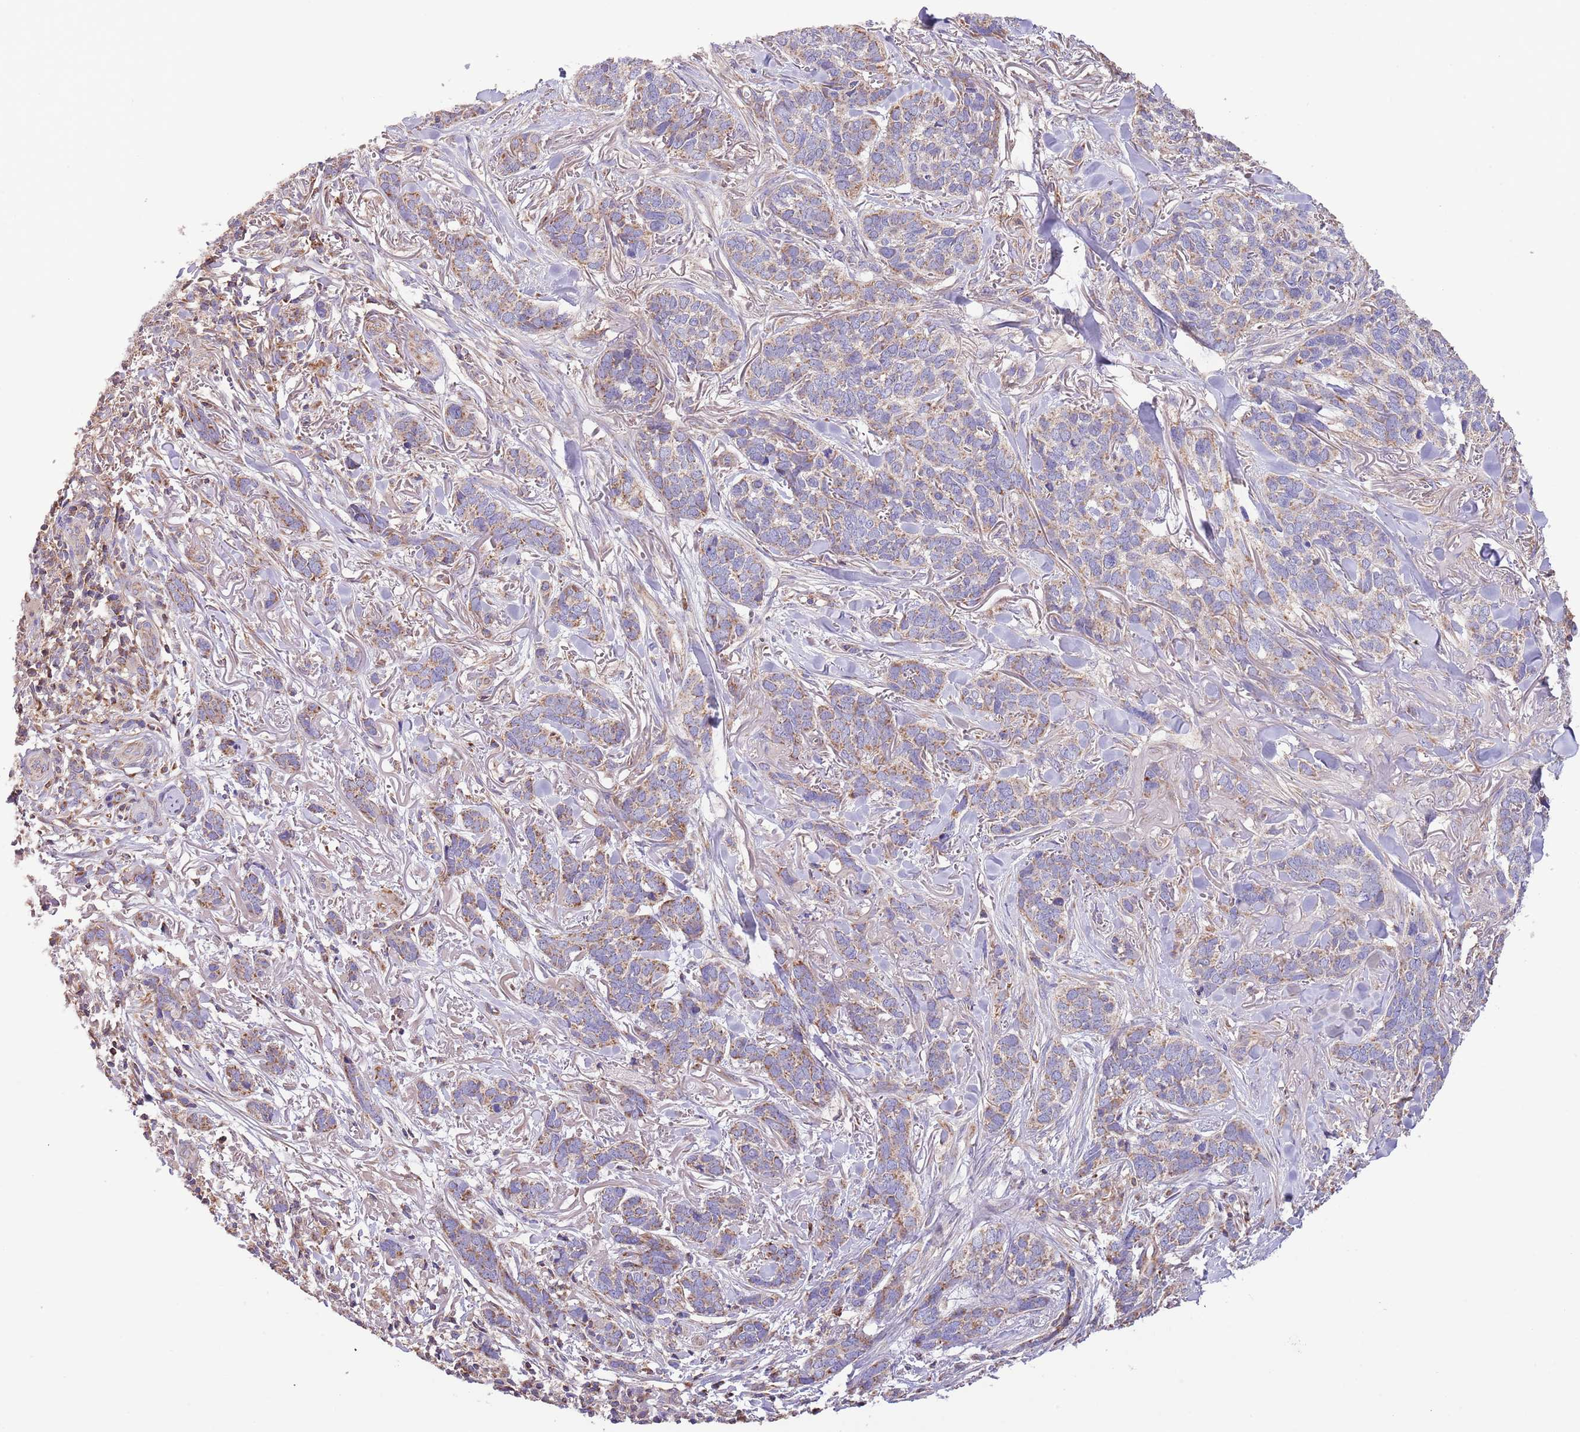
{"staining": {"intensity": "moderate", "quantity": "25%-75%", "location": "cytoplasmic/membranous"}, "tissue": "skin cancer", "cell_type": "Tumor cells", "image_type": "cancer", "snomed": [{"axis": "morphology", "description": "Basal cell carcinoma"}, {"axis": "topography", "description": "Skin"}], "caption": "Skin basal cell carcinoma was stained to show a protein in brown. There is medium levels of moderate cytoplasmic/membranous staining in about 25%-75% of tumor cells.", "gene": "DNAJA3", "patient": {"sex": "male", "age": 86}}